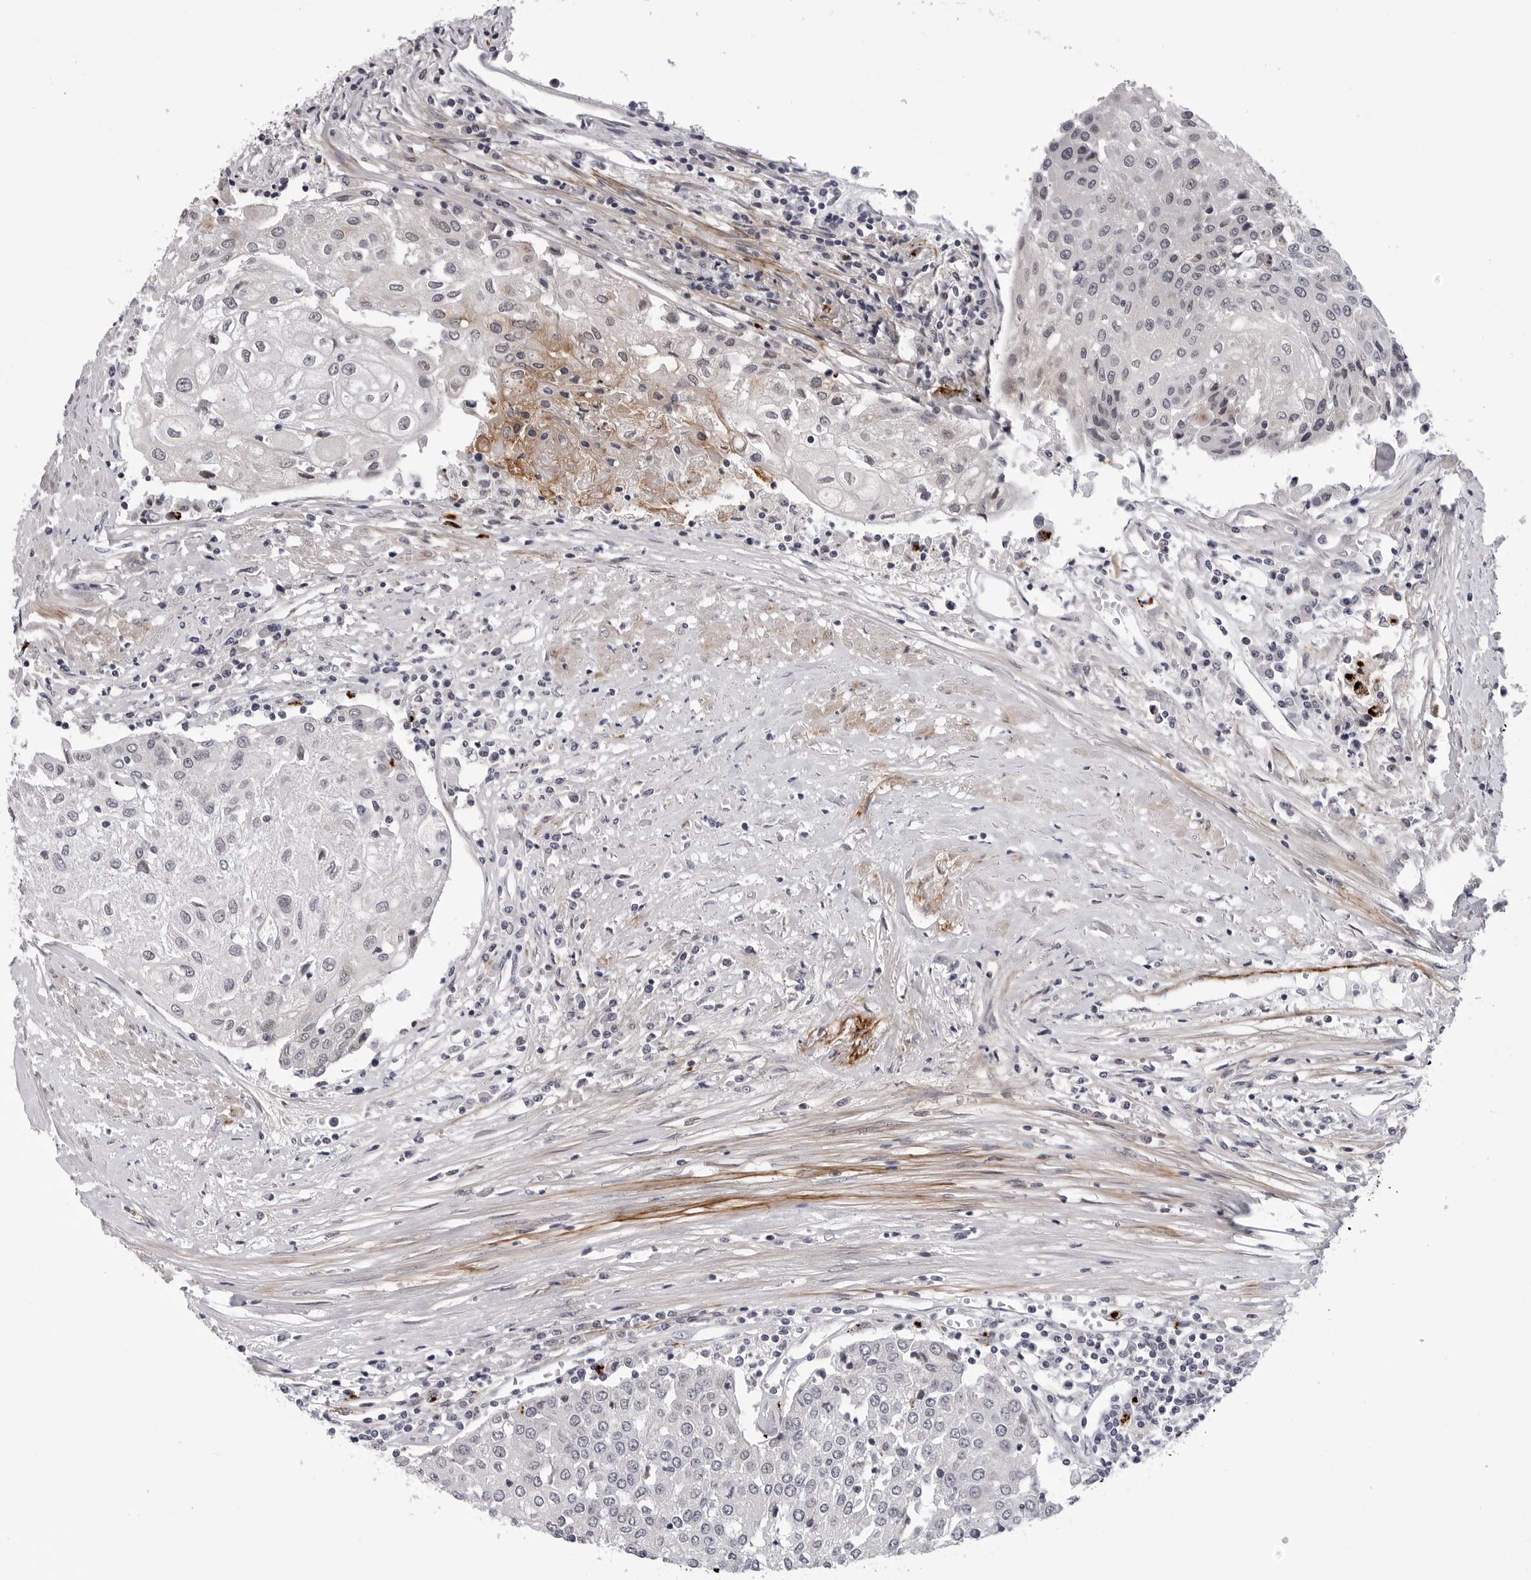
{"staining": {"intensity": "negative", "quantity": "none", "location": "none"}, "tissue": "urothelial cancer", "cell_type": "Tumor cells", "image_type": "cancer", "snomed": [{"axis": "morphology", "description": "Urothelial carcinoma, High grade"}, {"axis": "topography", "description": "Urinary bladder"}], "caption": "Tumor cells show no significant protein positivity in urothelial cancer.", "gene": "KIAA1614", "patient": {"sex": "female", "age": 85}}